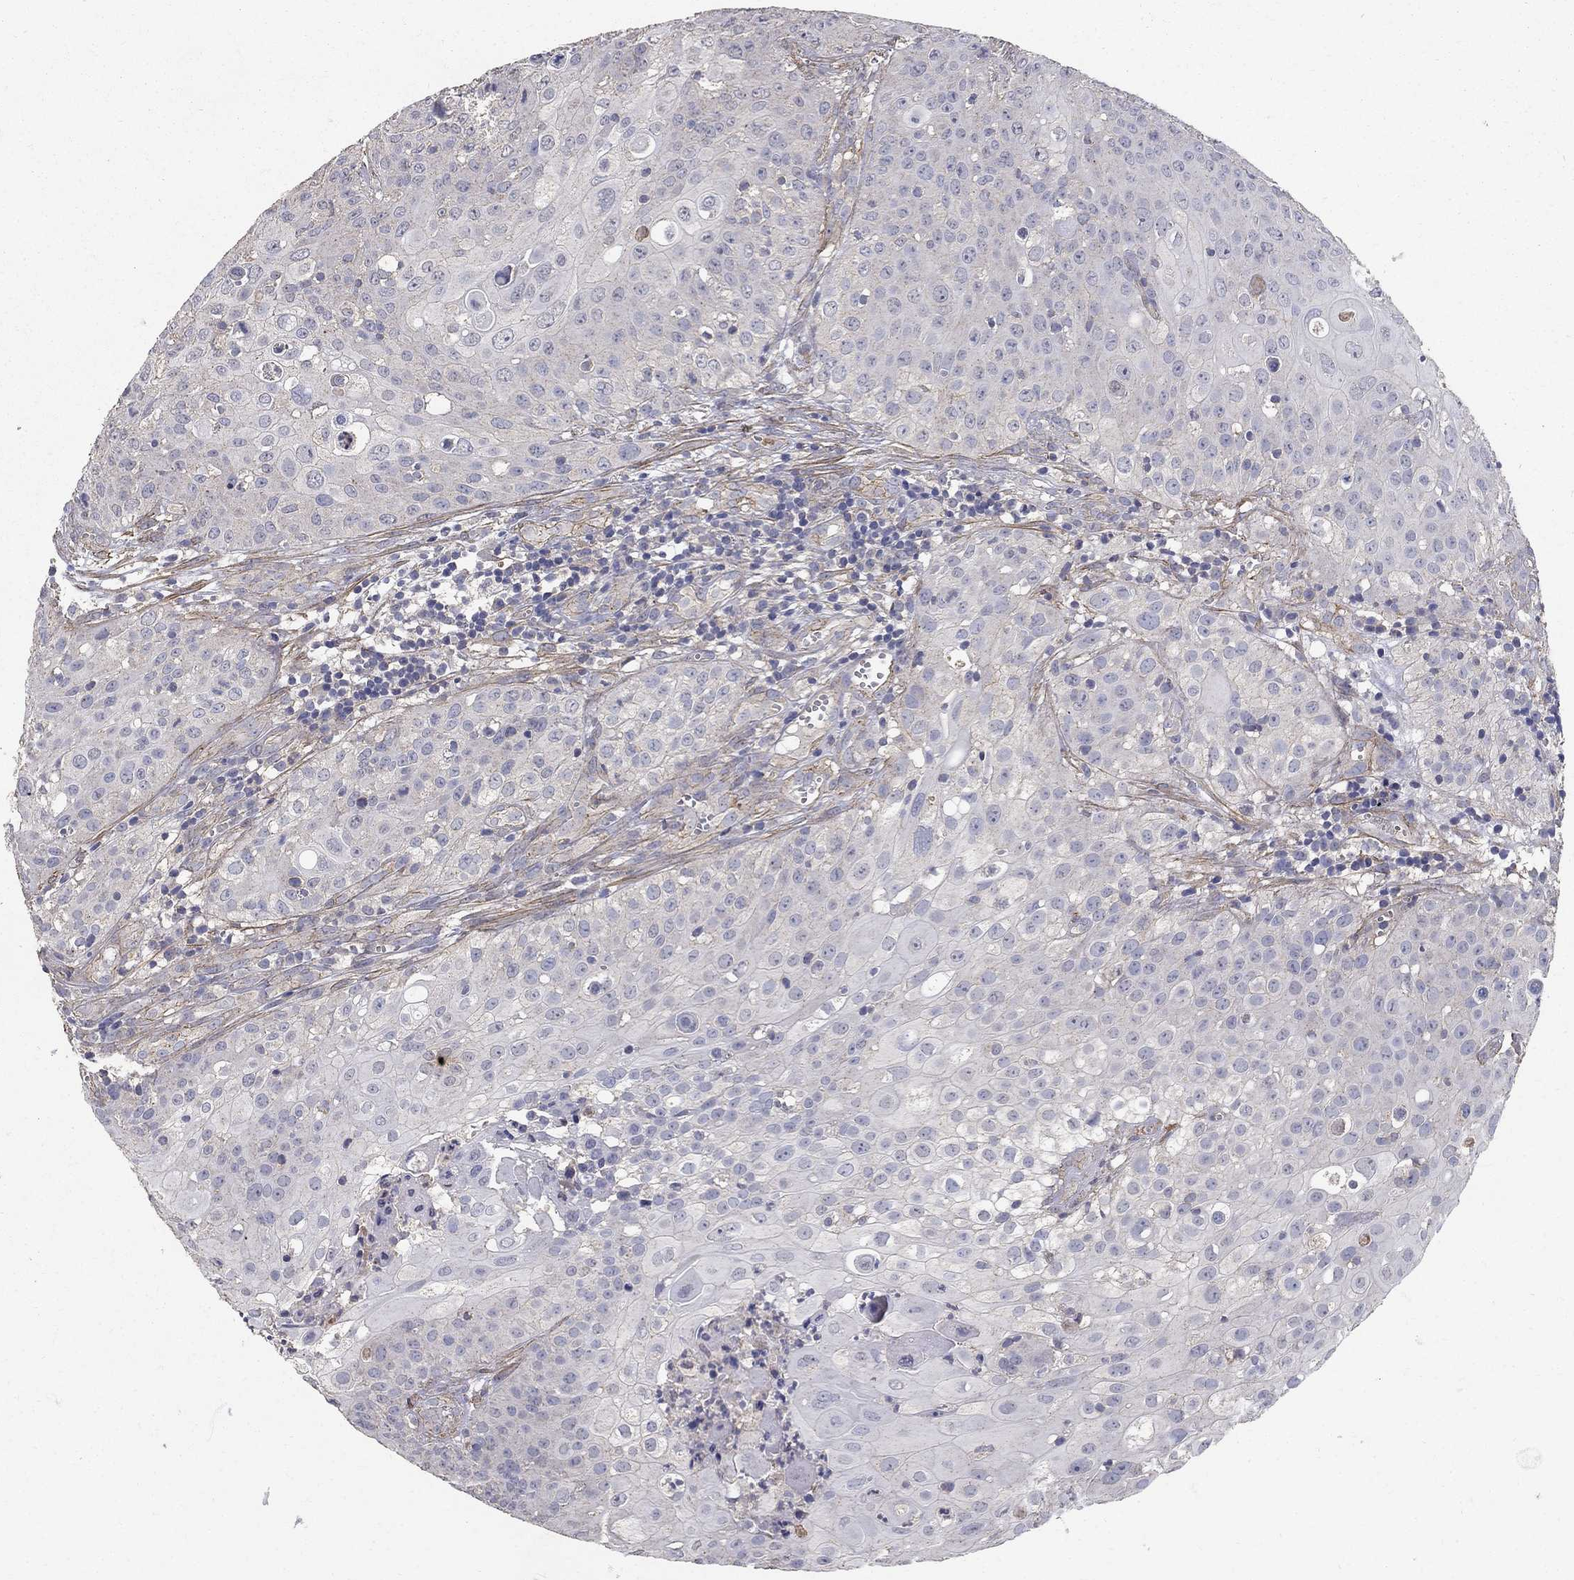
{"staining": {"intensity": "negative", "quantity": "none", "location": "none"}, "tissue": "urothelial cancer", "cell_type": "Tumor cells", "image_type": "cancer", "snomed": [{"axis": "morphology", "description": "Urothelial carcinoma, High grade"}, {"axis": "topography", "description": "Urinary bladder"}], "caption": "Image shows no significant protein expression in tumor cells of urothelial carcinoma (high-grade).", "gene": "MPP2", "patient": {"sex": "female", "age": 79}}